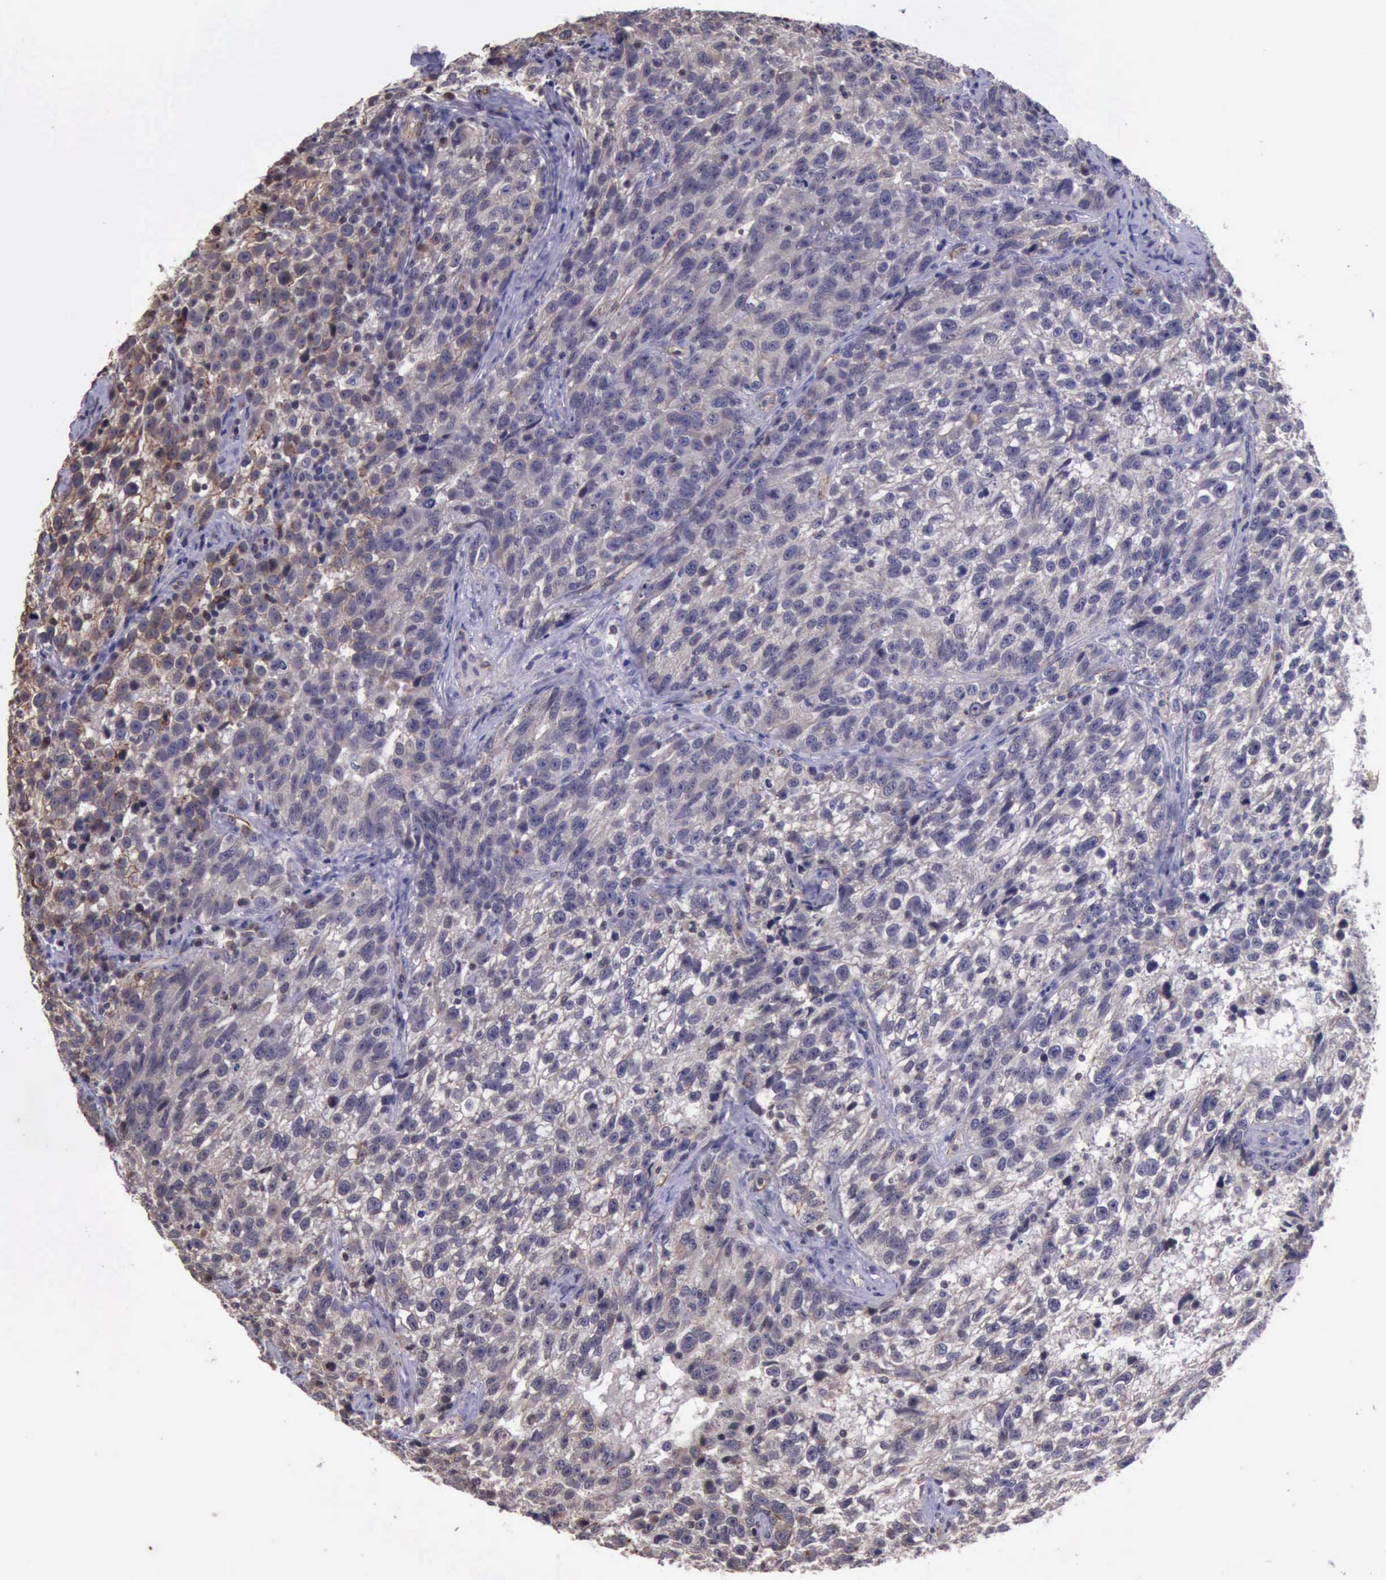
{"staining": {"intensity": "negative", "quantity": "none", "location": "none"}, "tissue": "testis cancer", "cell_type": "Tumor cells", "image_type": "cancer", "snomed": [{"axis": "morphology", "description": "Seminoma, NOS"}, {"axis": "topography", "description": "Testis"}], "caption": "Photomicrograph shows no protein positivity in tumor cells of testis cancer tissue.", "gene": "CTNNB1", "patient": {"sex": "male", "age": 38}}